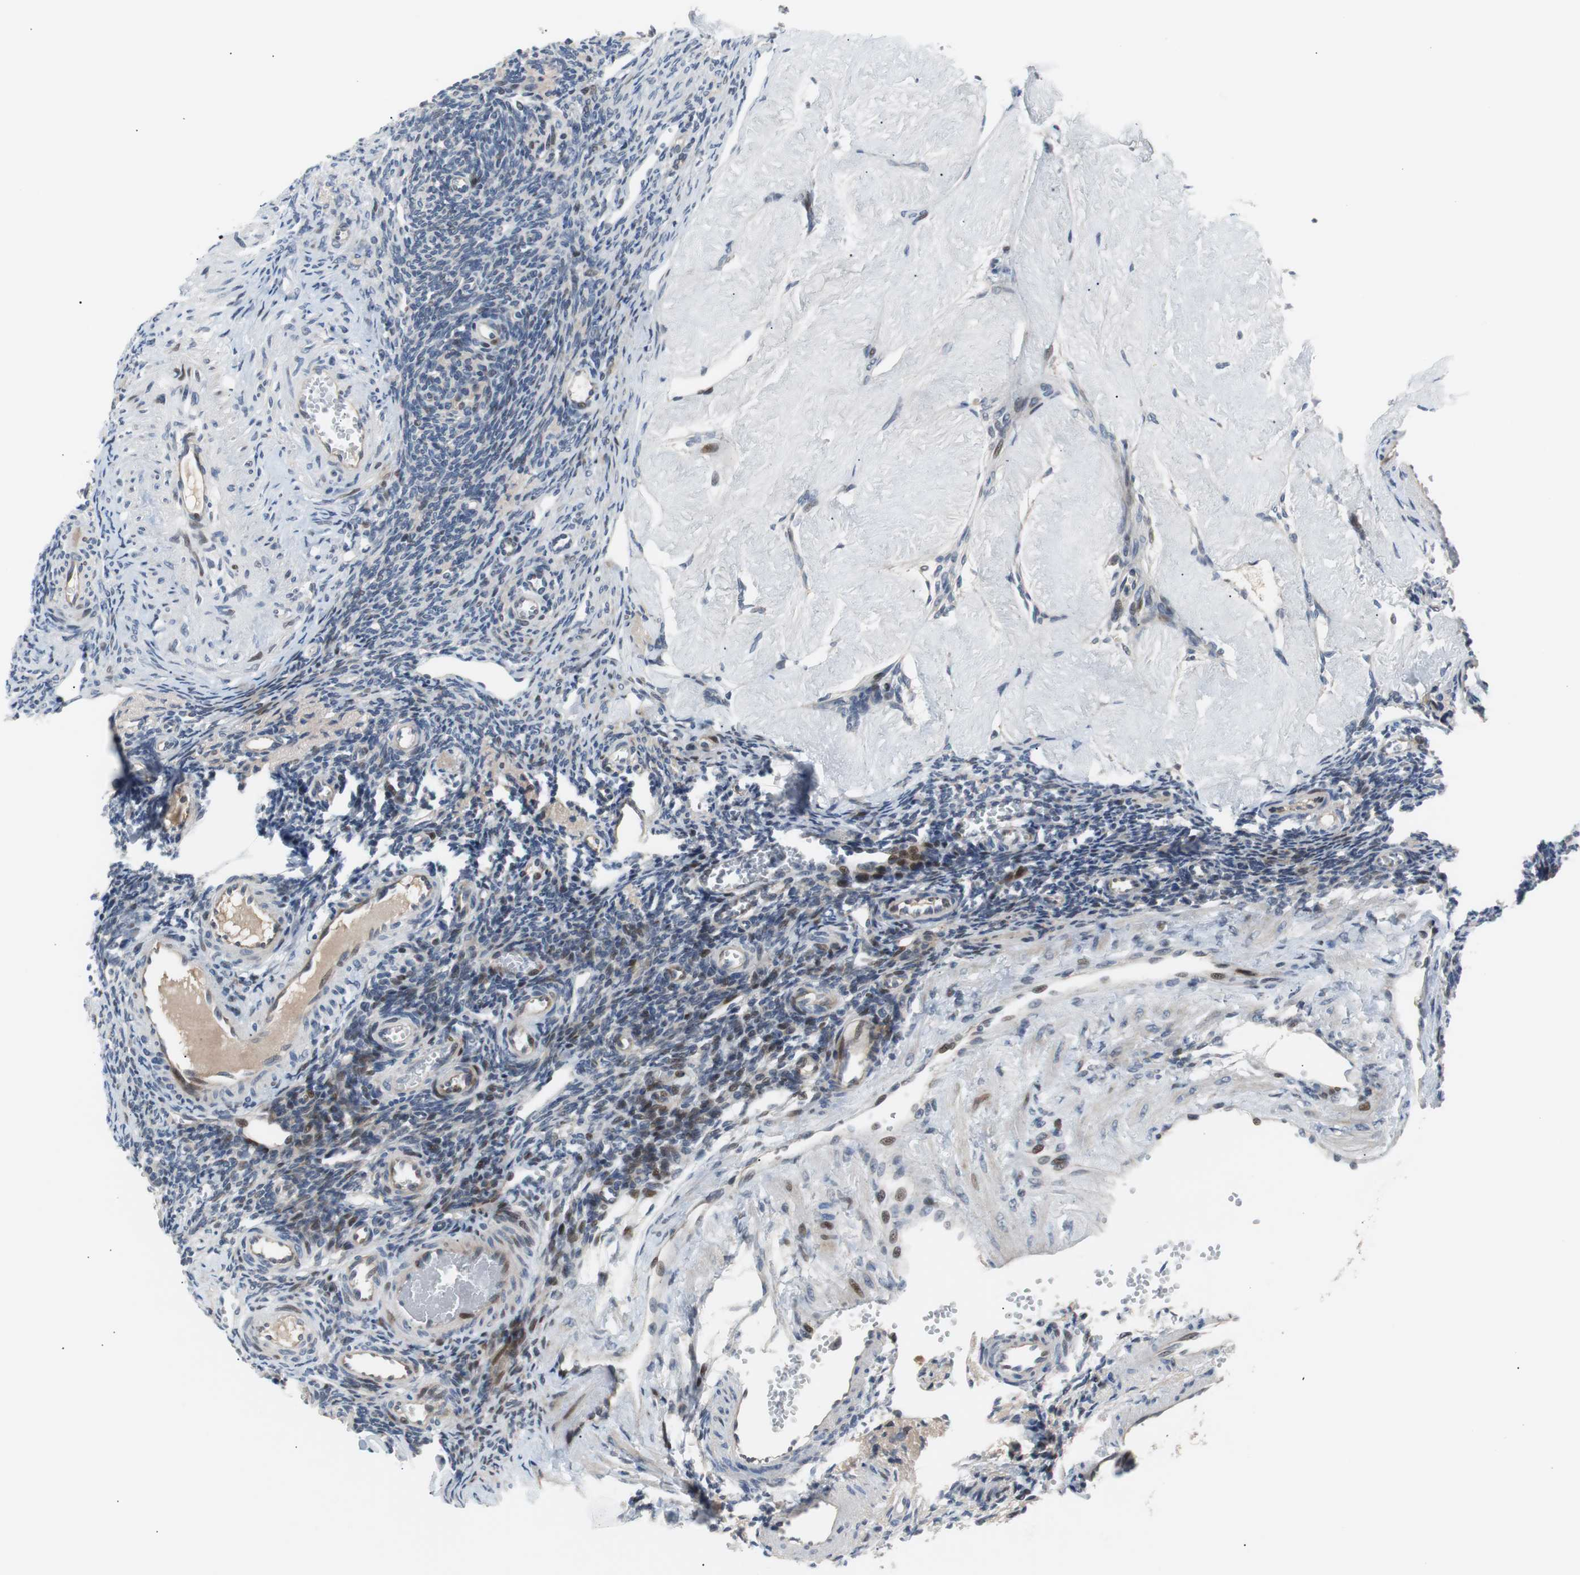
{"staining": {"intensity": "negative", "quantity": "none", "location": "none"}, "tissue": "ovary", "cell_type": "Follicle cells", "image_type": "normal", "snomed": [{"axis": "morphology", "description": "Normal tissue, NOS"}, {"axis": "topography", "description": "Ovary"}], "caption": "Immunohistochemistry (IHC) of benign ovary shows no expression in follicle cells.", "gene": "MAP2K4", "patient": {"sex": "female", "age": 33}}